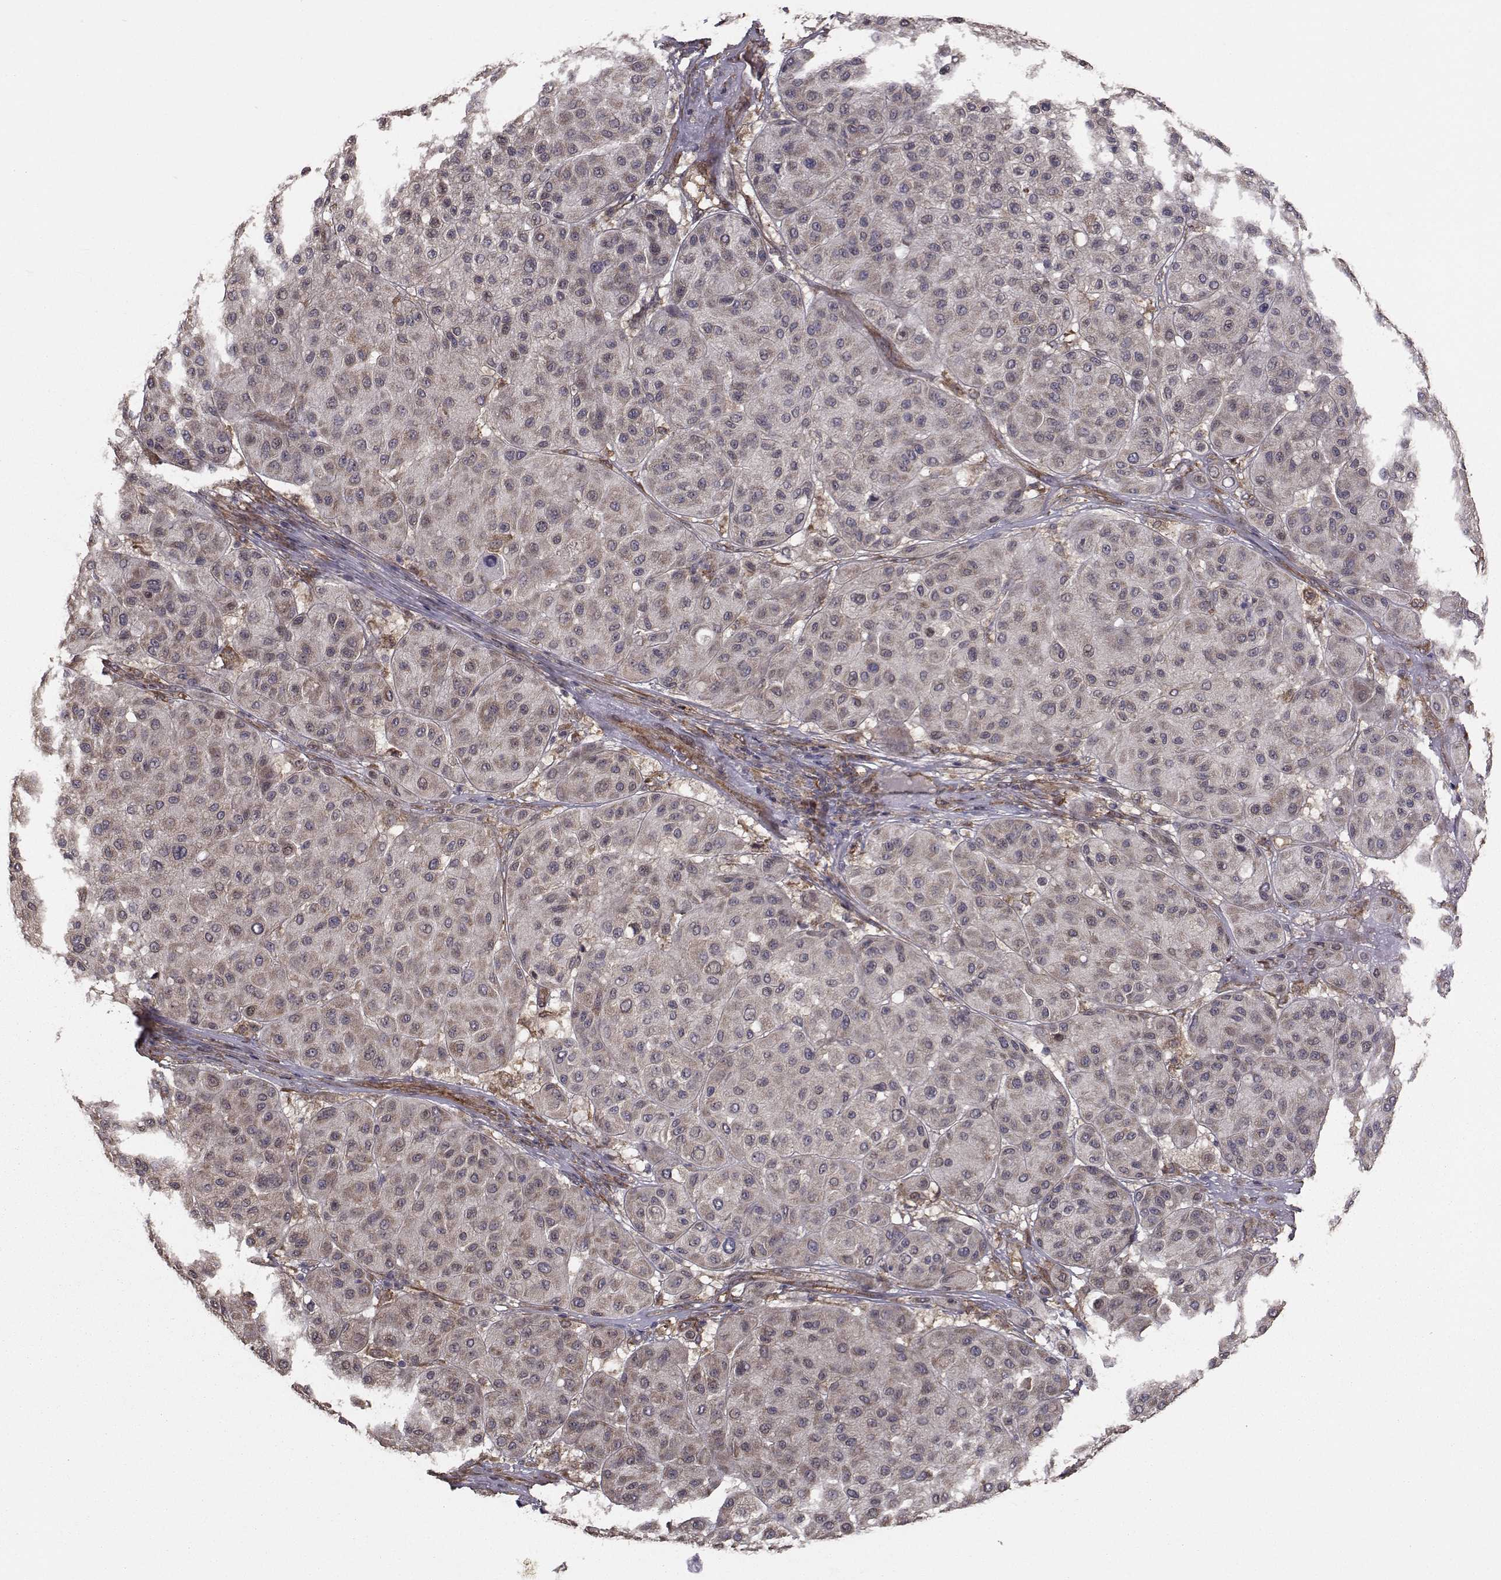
{"staining": {"intensity": "negative", "quantity": "none", "location": "none"}, "tissue": "melanoma", "cell_type": "Tumor cells", "image_type": "cancer", "snomed": [{"axis": "morphology", "description": "Malignant melanoma, Metastatic site"}, {"axis": "topography", "description": "Smooth muscle"}], "caption": "Tumor cells show no significant protein staining in malignant melanoma (metastatic site). Nuclei are stained in blue.", "gene": "TRIP10", "patient": {"sex": "male", "age": 41}}